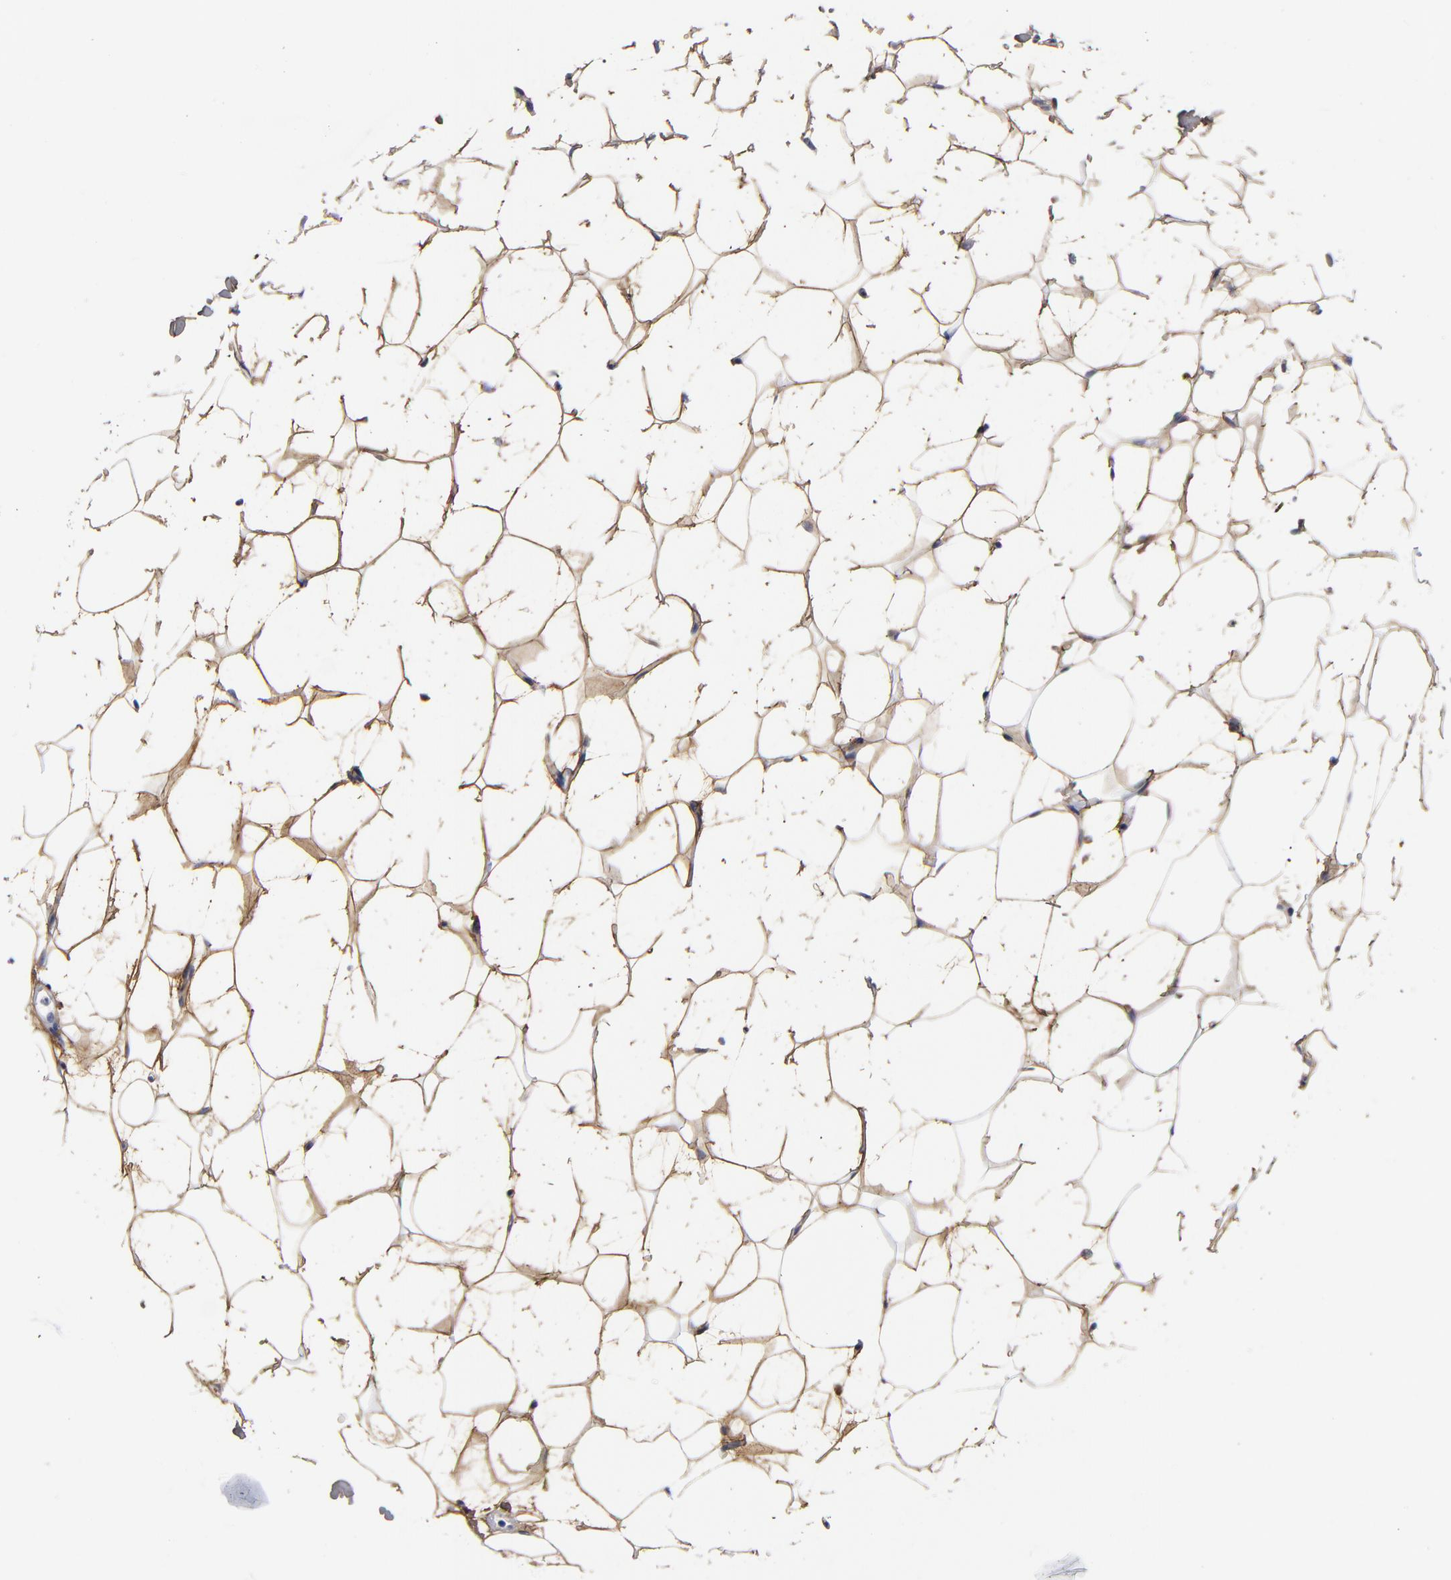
{"staining": {"intensity": "moderate", "quantity": ">75%", "location": "cytoplasmic/membranous"}, "tissue": "adipose tissue", "cell_type": "Adipocytes", "image_type": "normal", "snomed": [{"axis": "morphology", "description": "Normal tissue, NOS"}, {"axis": "morphology", "description": "Fibrosis, NOS"}, {"axis": "topography", "description": "Breast"}], "caption": "DAB (3,3'-diaminobenzidine) immunohistochemical staining of unremarkable adipose tissue shows moderate cytoplasmic/membranous protein staining in approximately >75% of adipocytes.", "gene": "DCN", "patient": {"sex": "female", "age": 24}}